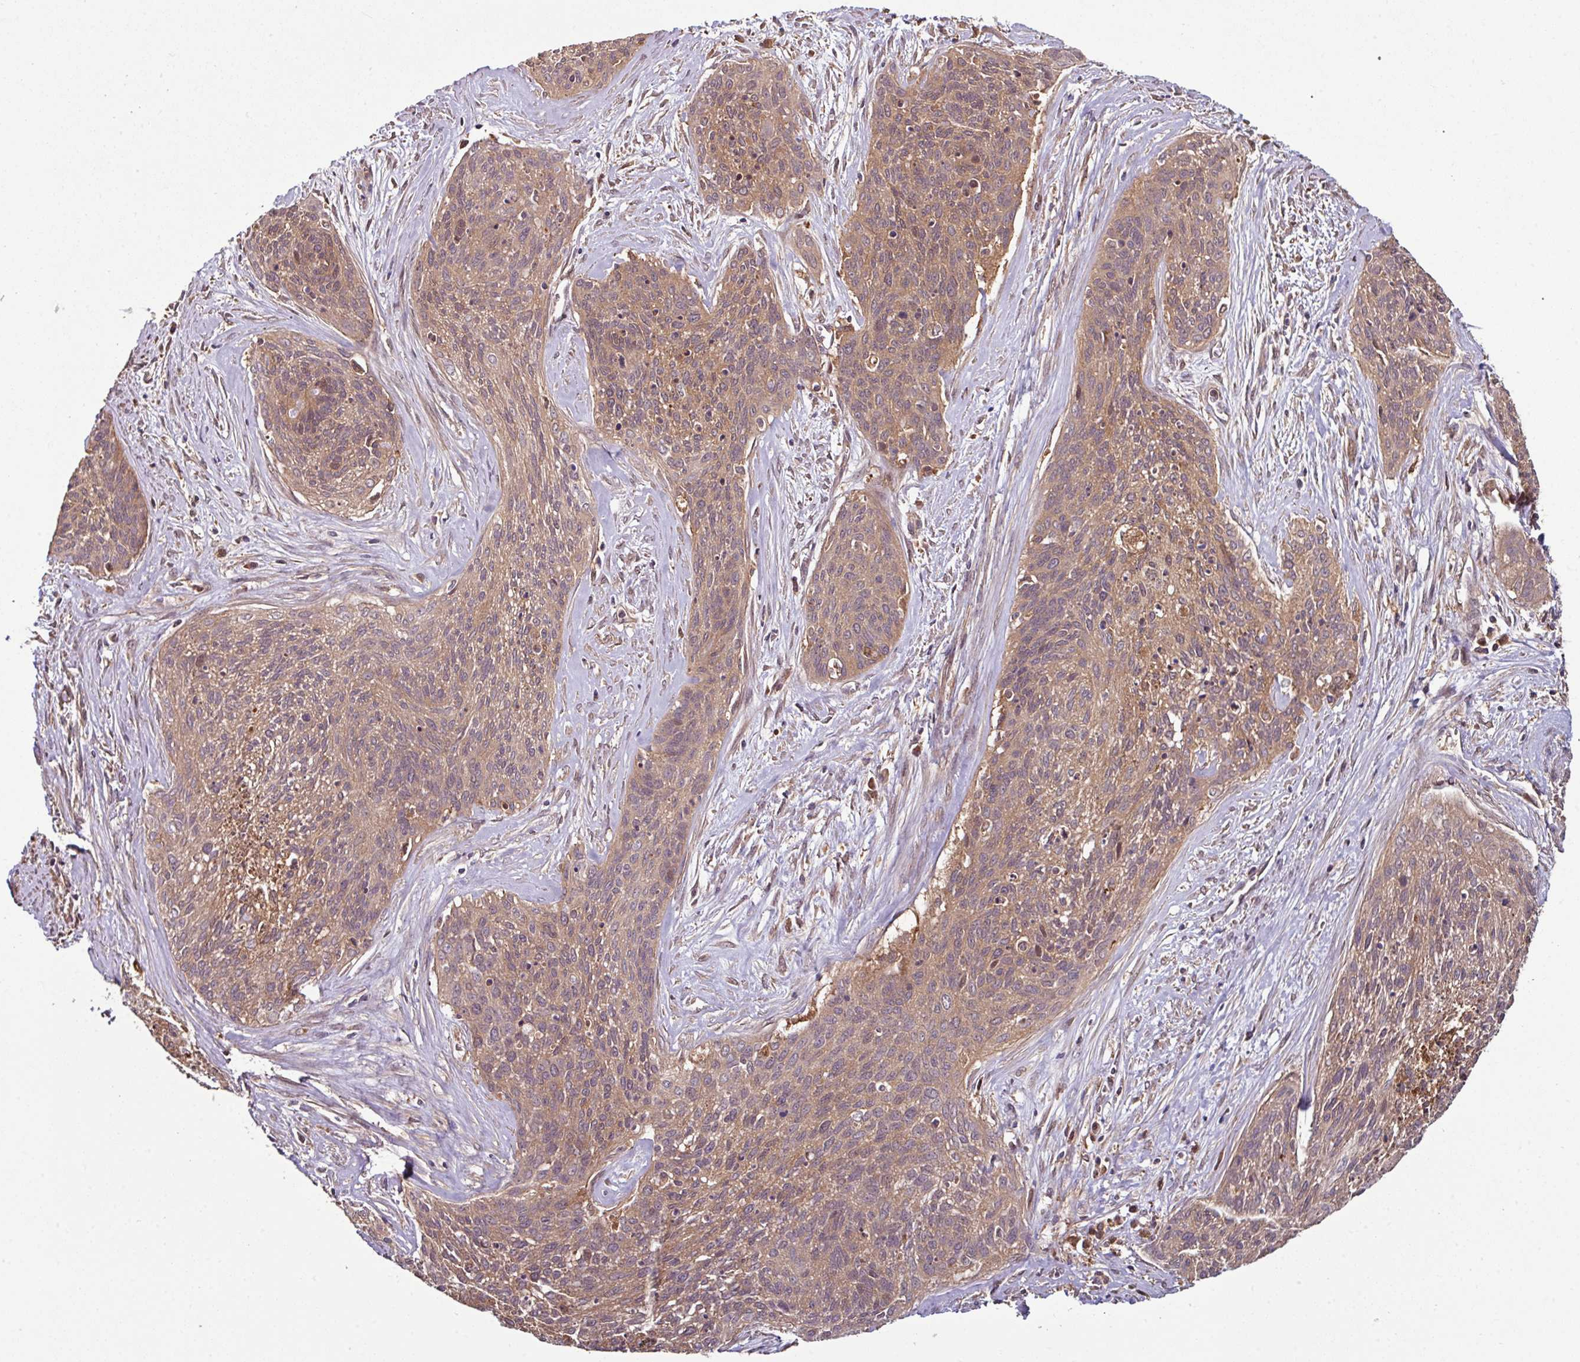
{"staining": {"intensity": "moderate", "quantity": ">75%", "location": "cytoplasmic/membranous"}, "tissue": "cervical cancer", "cell_type": "Tumor cells", "image_type": "cancer", "snomed": [{"axis": "morphology", "description": "Squamous cell carcinoma, NOS"}, {"axis": "topography", "description": "Cervix"}], "caption": "High-power microscopy captured an IHC image of squamous cell carcinoma (cervical), revealing moderate cytoplasmic/membranous staining in about >75% of tumor cells. Using DAB (brown) and hematoxylin (blue) stains, captured at high magnification using brightfield microscopy.", "gene": "GNPDA1", "patient": {"sex": "female", "age": 55}}